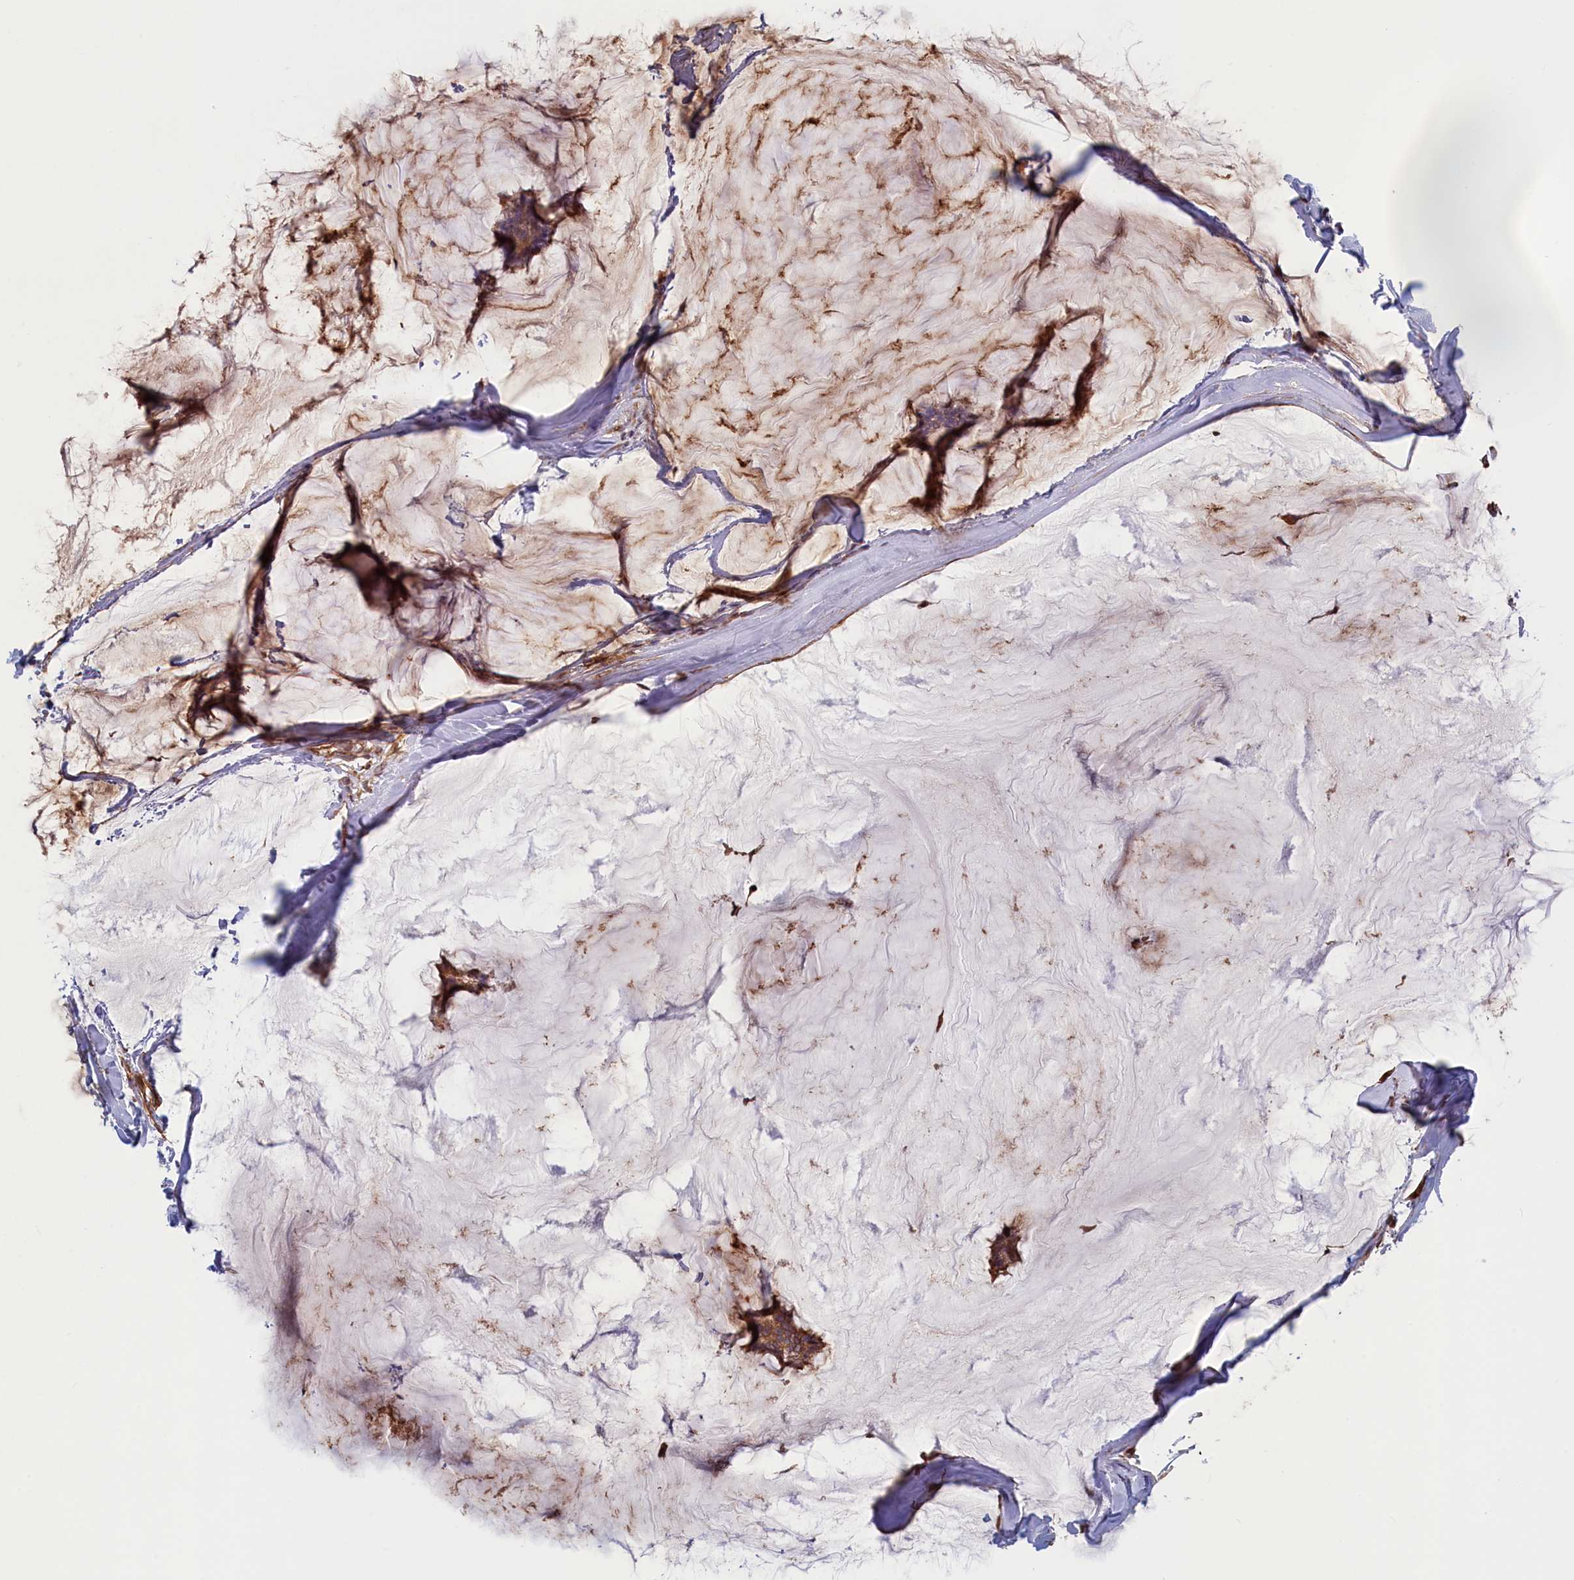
{"staining": {"intensity": "moderate", "quantity": "25%-75%", "location": "cytoplasmic/membranous"}, "tissue": "breast cancer", "cell_type": "Tumor cells", "image_type": "cancer", "snomed": [{"axis": "morphology", "description": "Duct carcinoma"}, {"axis": "topography", "description": "Breast"}], "caption": "Brown immunohistochemical staining in human breast intraductal carcinoma exhibits moderate cytoplasmic/membranous positivity in approximately 25%-75% of tumor cells.", "gene": "RILPL1", "patient": {"sex": "female", "age": 93}}